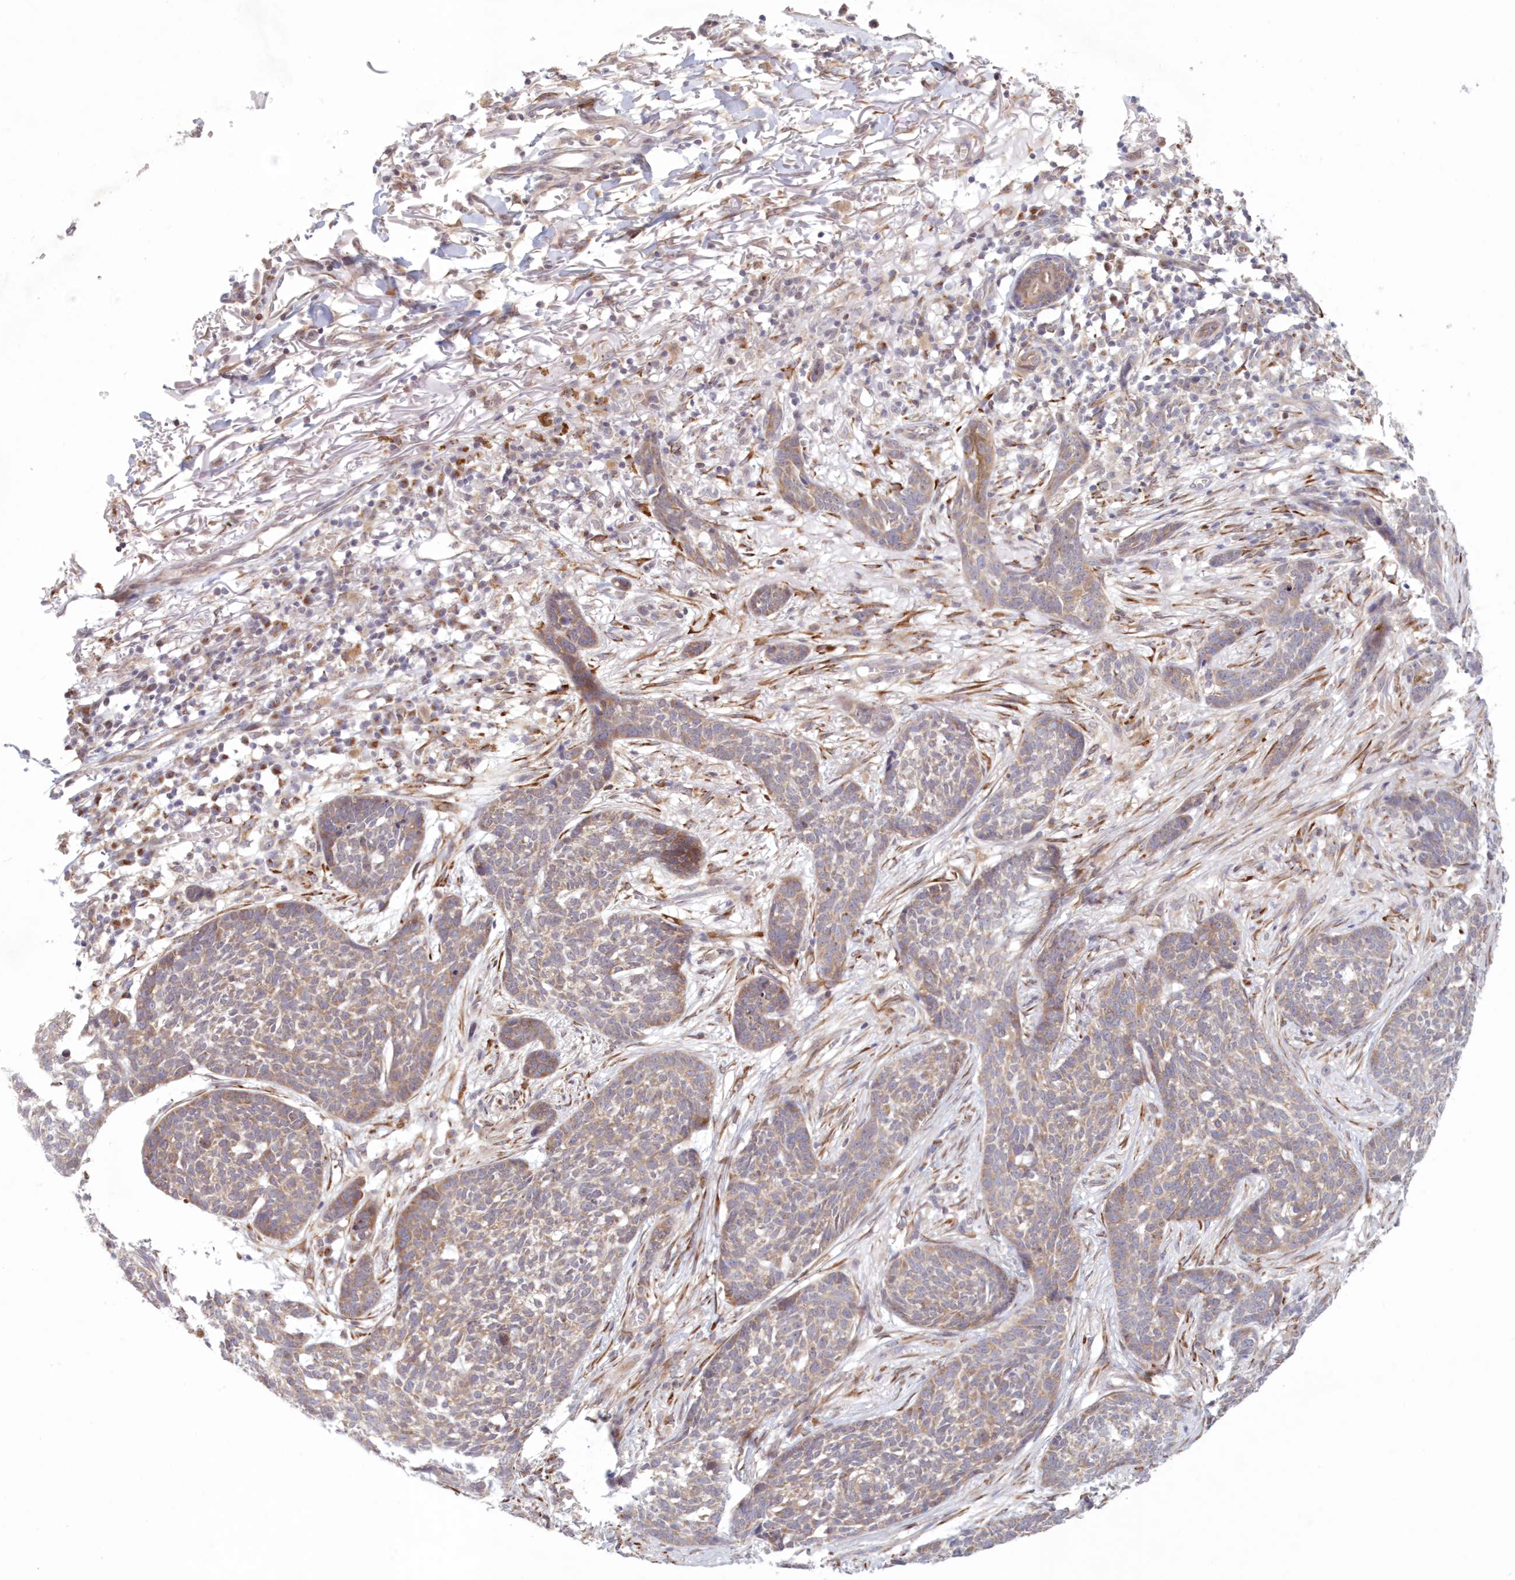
{"staining": {"intensity": "moderate", "quantity": "25%-75%", "location": "cytoplasmic/membranous"}, "tissue": "skin cancer", "cell_type": "Tumor cells", "image_type": "cancer", "snomed": [{"axis": "morphology", "description": "Basal cell carcinoma"}, {"axis": "topography", "description": "Skin"}], "caption": "Tumor cells exhibit medium levels of moderate cytoplasmic/membranous expression in approximately 25%-75% of cells in skin cancer (basal cell carcinoma). (brown staining indicates protein expression, while blue staining denotes nuclei).", "gene": "PCYOX1L", "patient": {"sex": "male", "age": 85}}